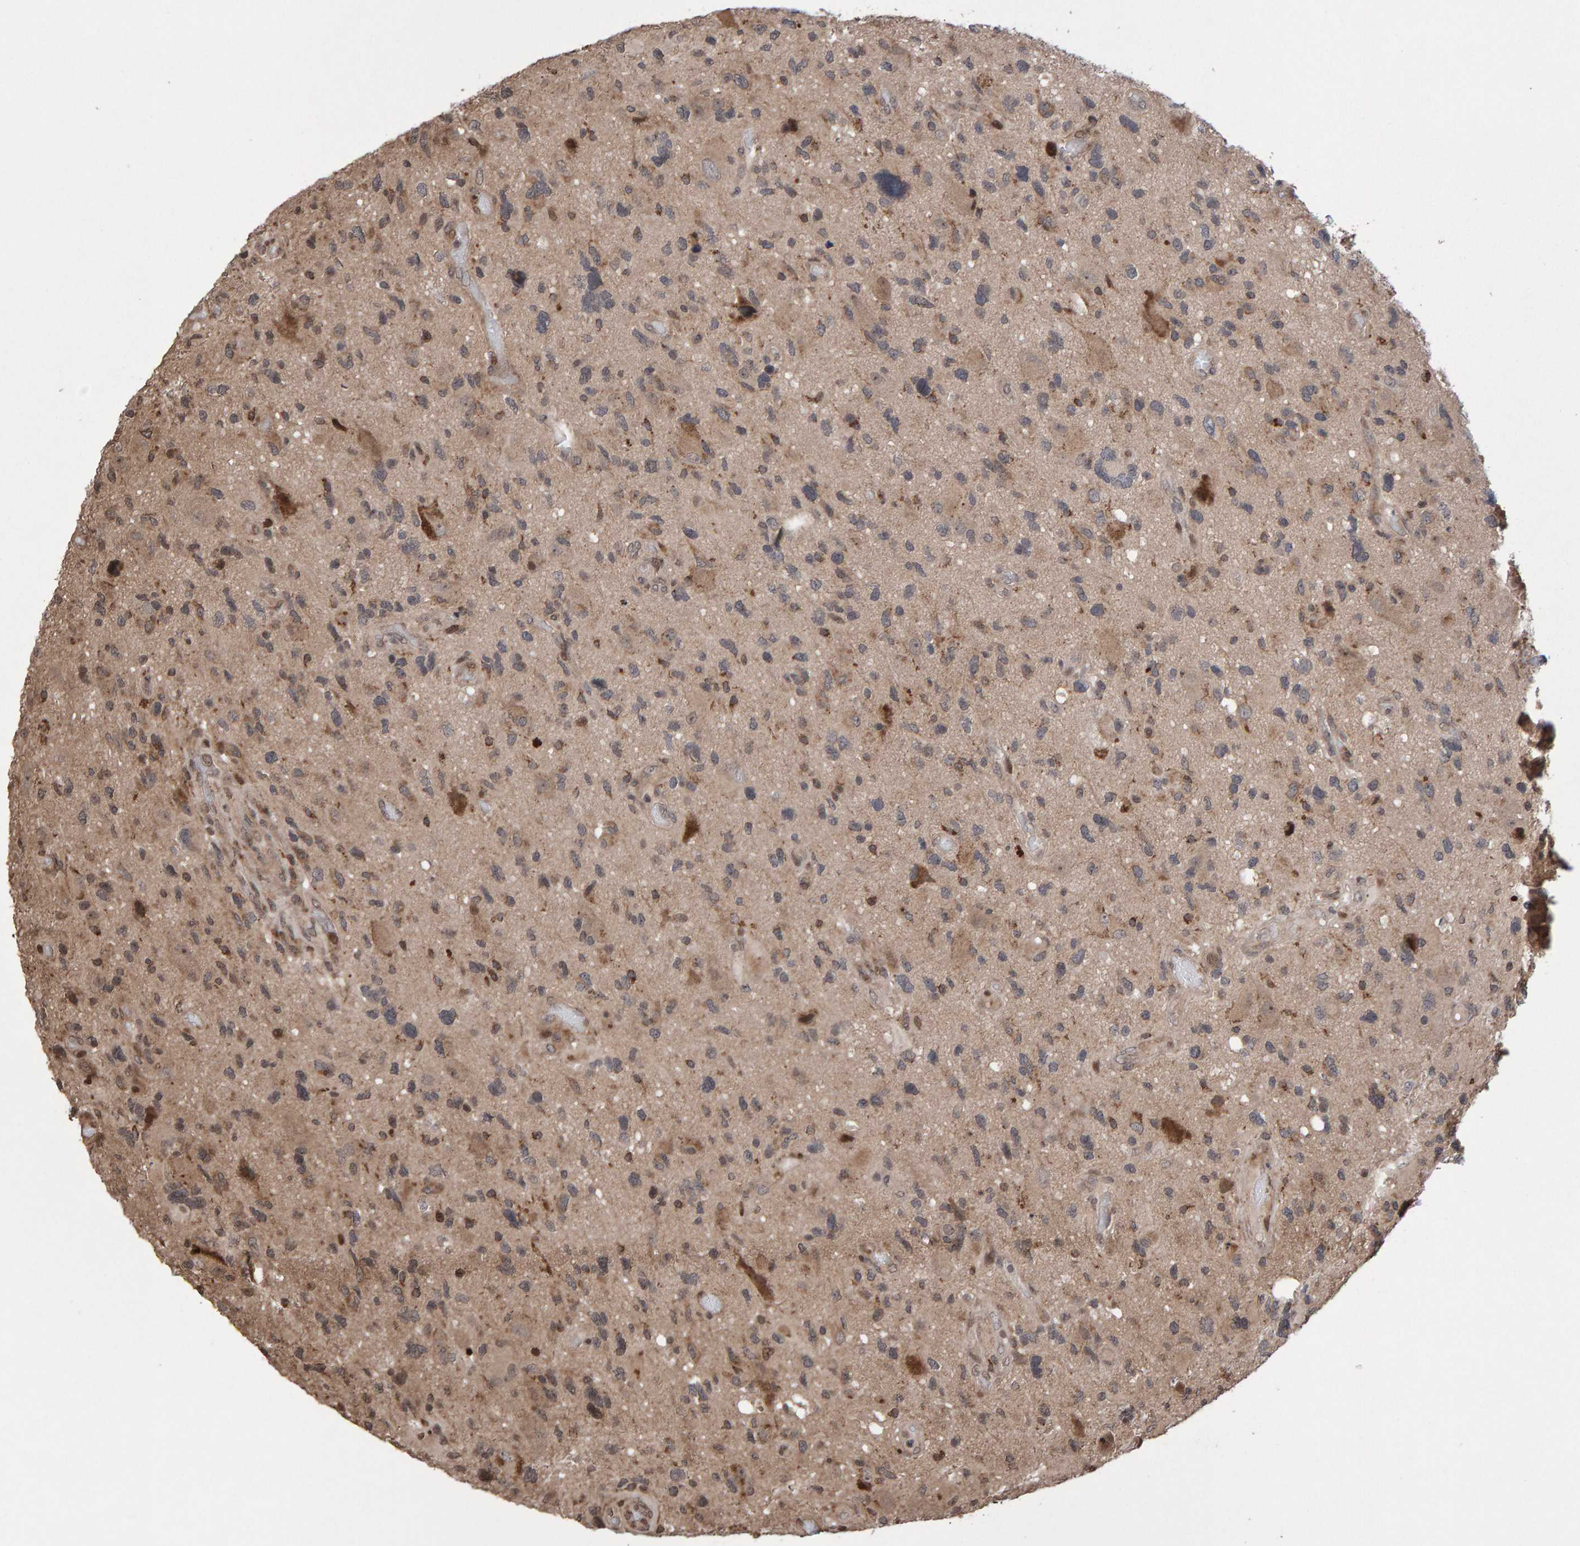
{"staining": {"intensity": "weak", "quantity": ">75%", "location": "cytoplasmic/membranous"}, "tissue": "glioma", "cell_type": "Tumor cells", "image_type": "cancer", "snomed": [{"axis": "morphology", "description": "Glioma, malignant, High grade"}, {"axis": "topography", "description": "Brain"}], "caption": "About >75% of tumor cells in human glioma reveal weak cytoplasmic/membranous protein positivity as visualized by brown immunohistochemical staining.", "gene": "PECR", "patient": {"sex": "male", "age": 33}}